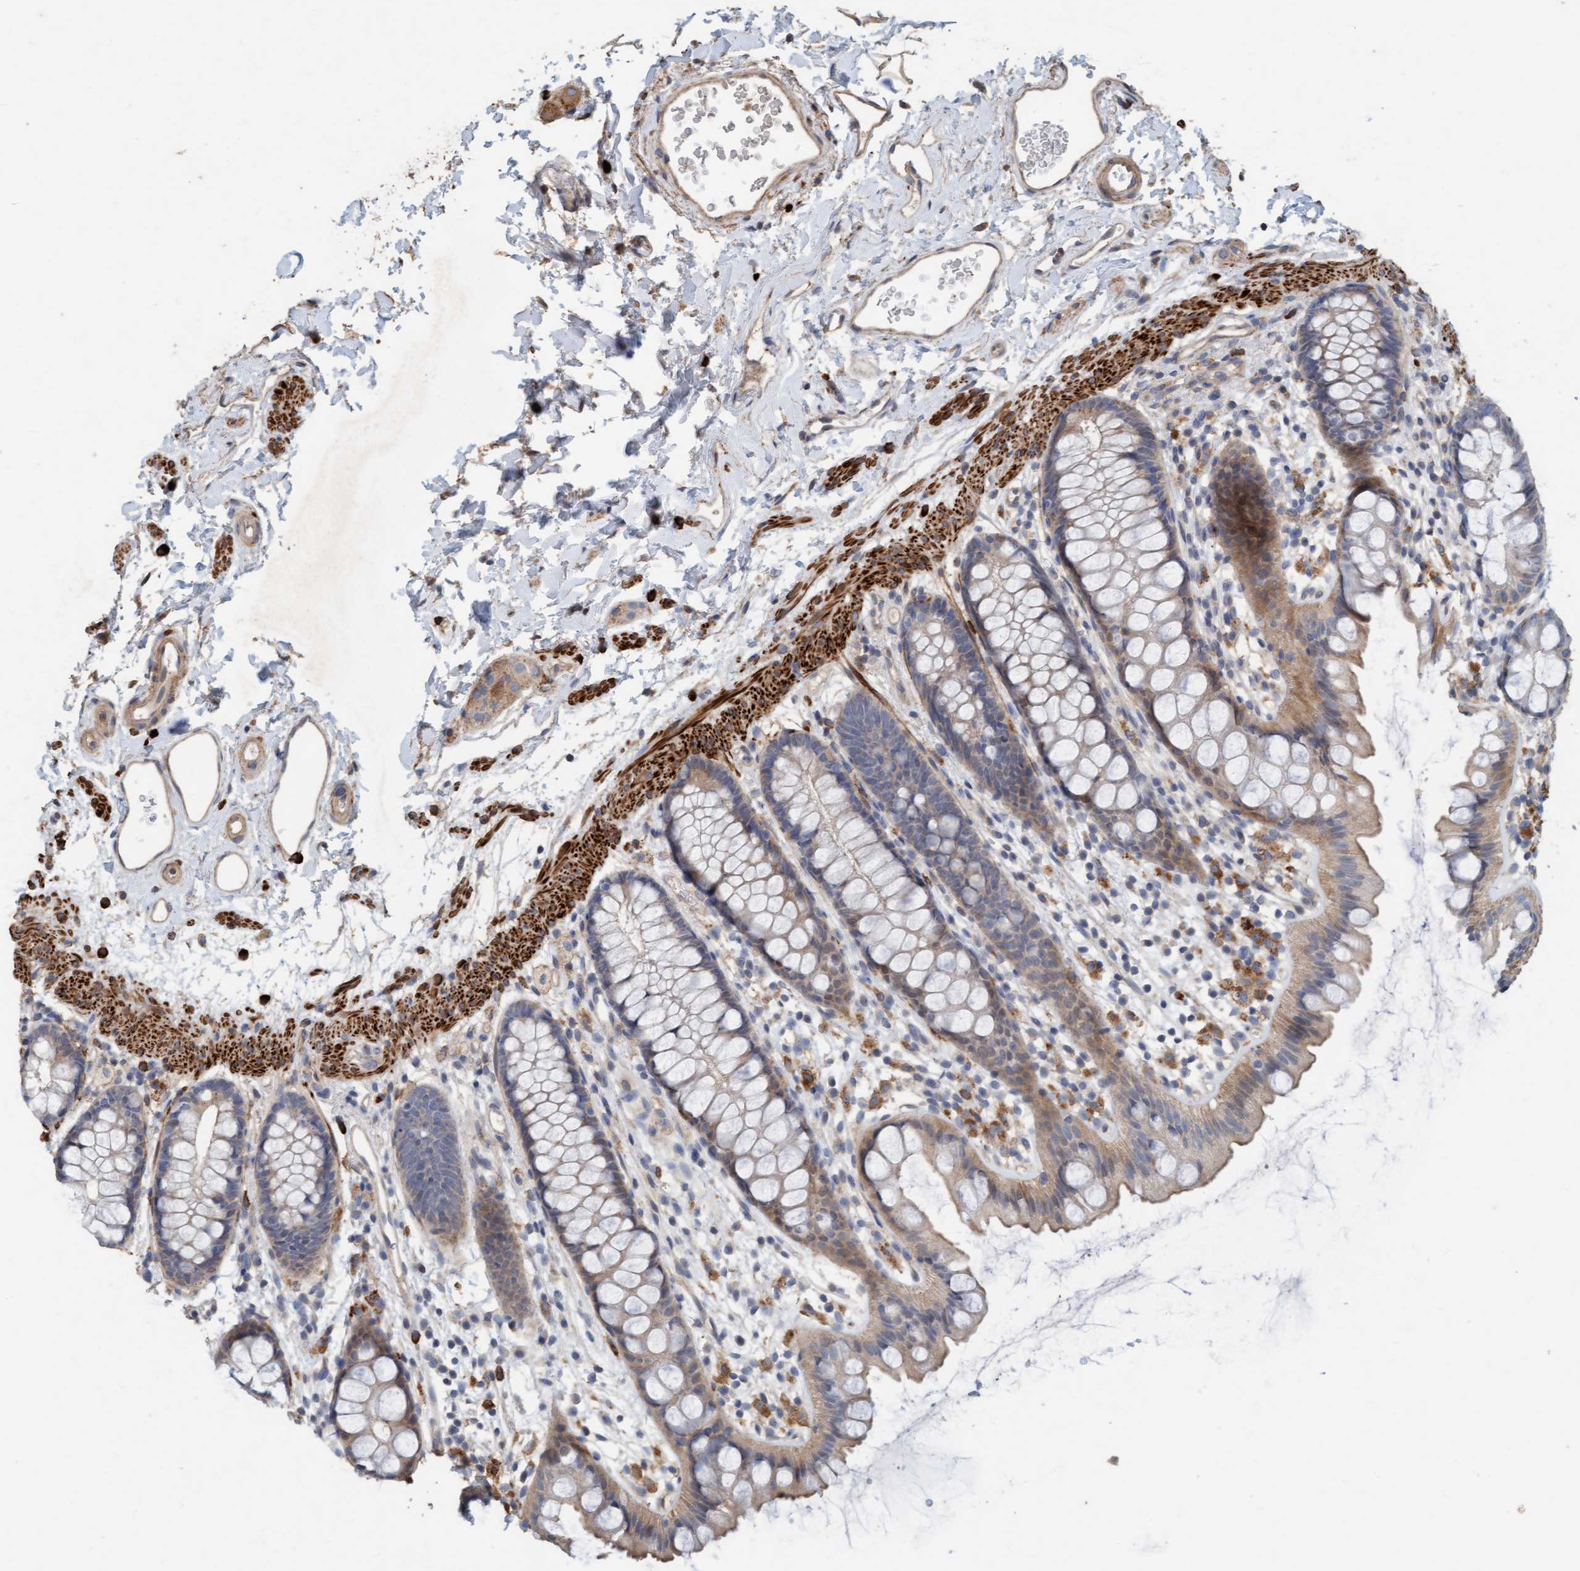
{"staining": {"intensity": "weak", "quantity": "25%-75%", "location": "cytoplasmic/membranous"}, "tissue": "rectum", "cell_type": "Glandular cells", "image_type": "normal", "snomed": [{"axis": "morphology", "description": "Normal tissue, NOS"}, {"axis": "topography", "description": "Rectum"}], "caption": "The photomicrograph shows a brown stain indicating the presence of a protein in the cytoplasmic/membranous of glandular cells in rectum.", "gene": "LONRF1", "patient": {"sex": "female", "age": 65}}